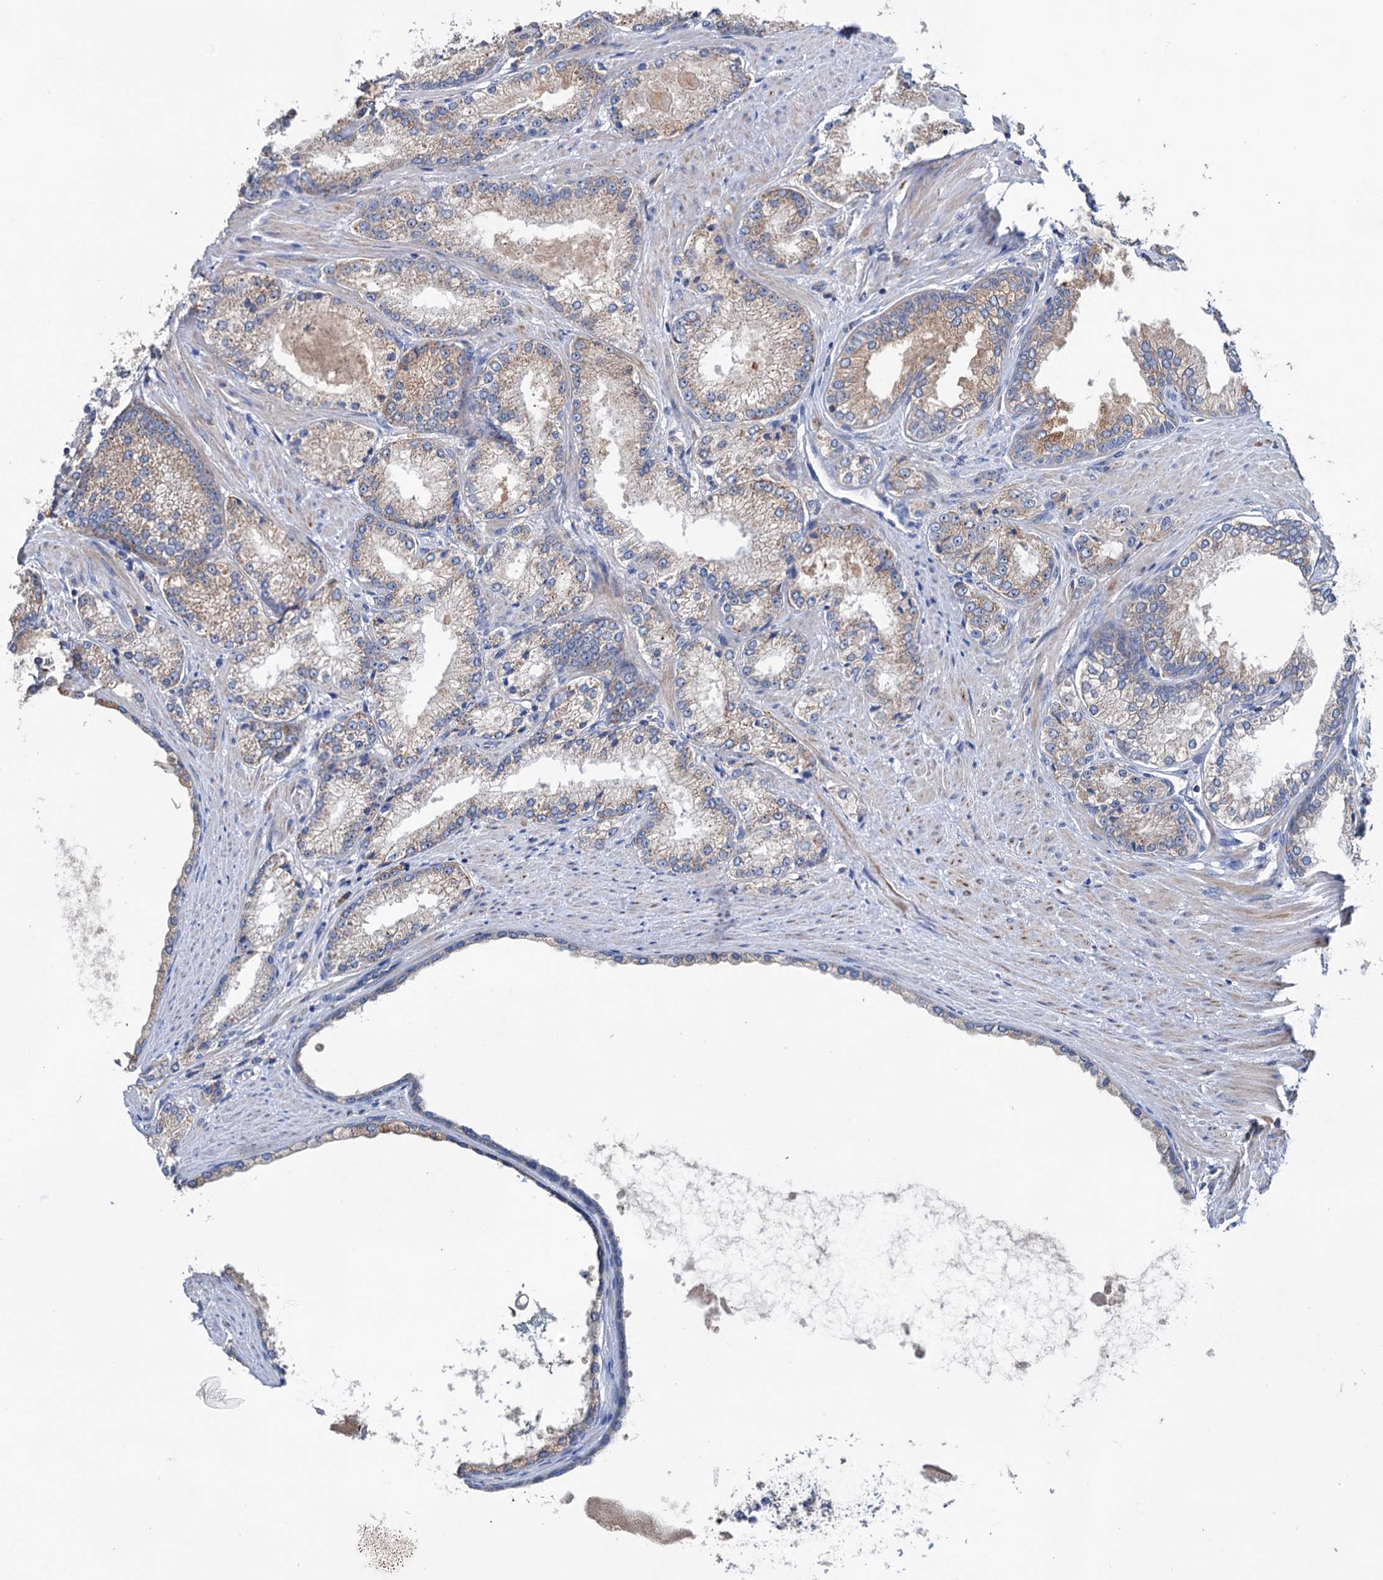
{"staining": {"intensity": "weak", "quantity": ">75%", "location": "cytoplasmic/membranous"}, "tissue": "prostate cancer", "cell_type": "Tumor cells", "image_type": "cancer", "snomed": [{"axis": "morphology", "description": "Adenocarcinoma, High grade"}, {"axis": "topography", "description": "Prostate"}], "caption": "A brown stain shows weak cytoplasmic/membranous positivity of a protein in human high-grade adenocarcinoma (prostate) tumor cells.", "gene": "HTR3B", "patient": {"sex": "male", "age": 66}}